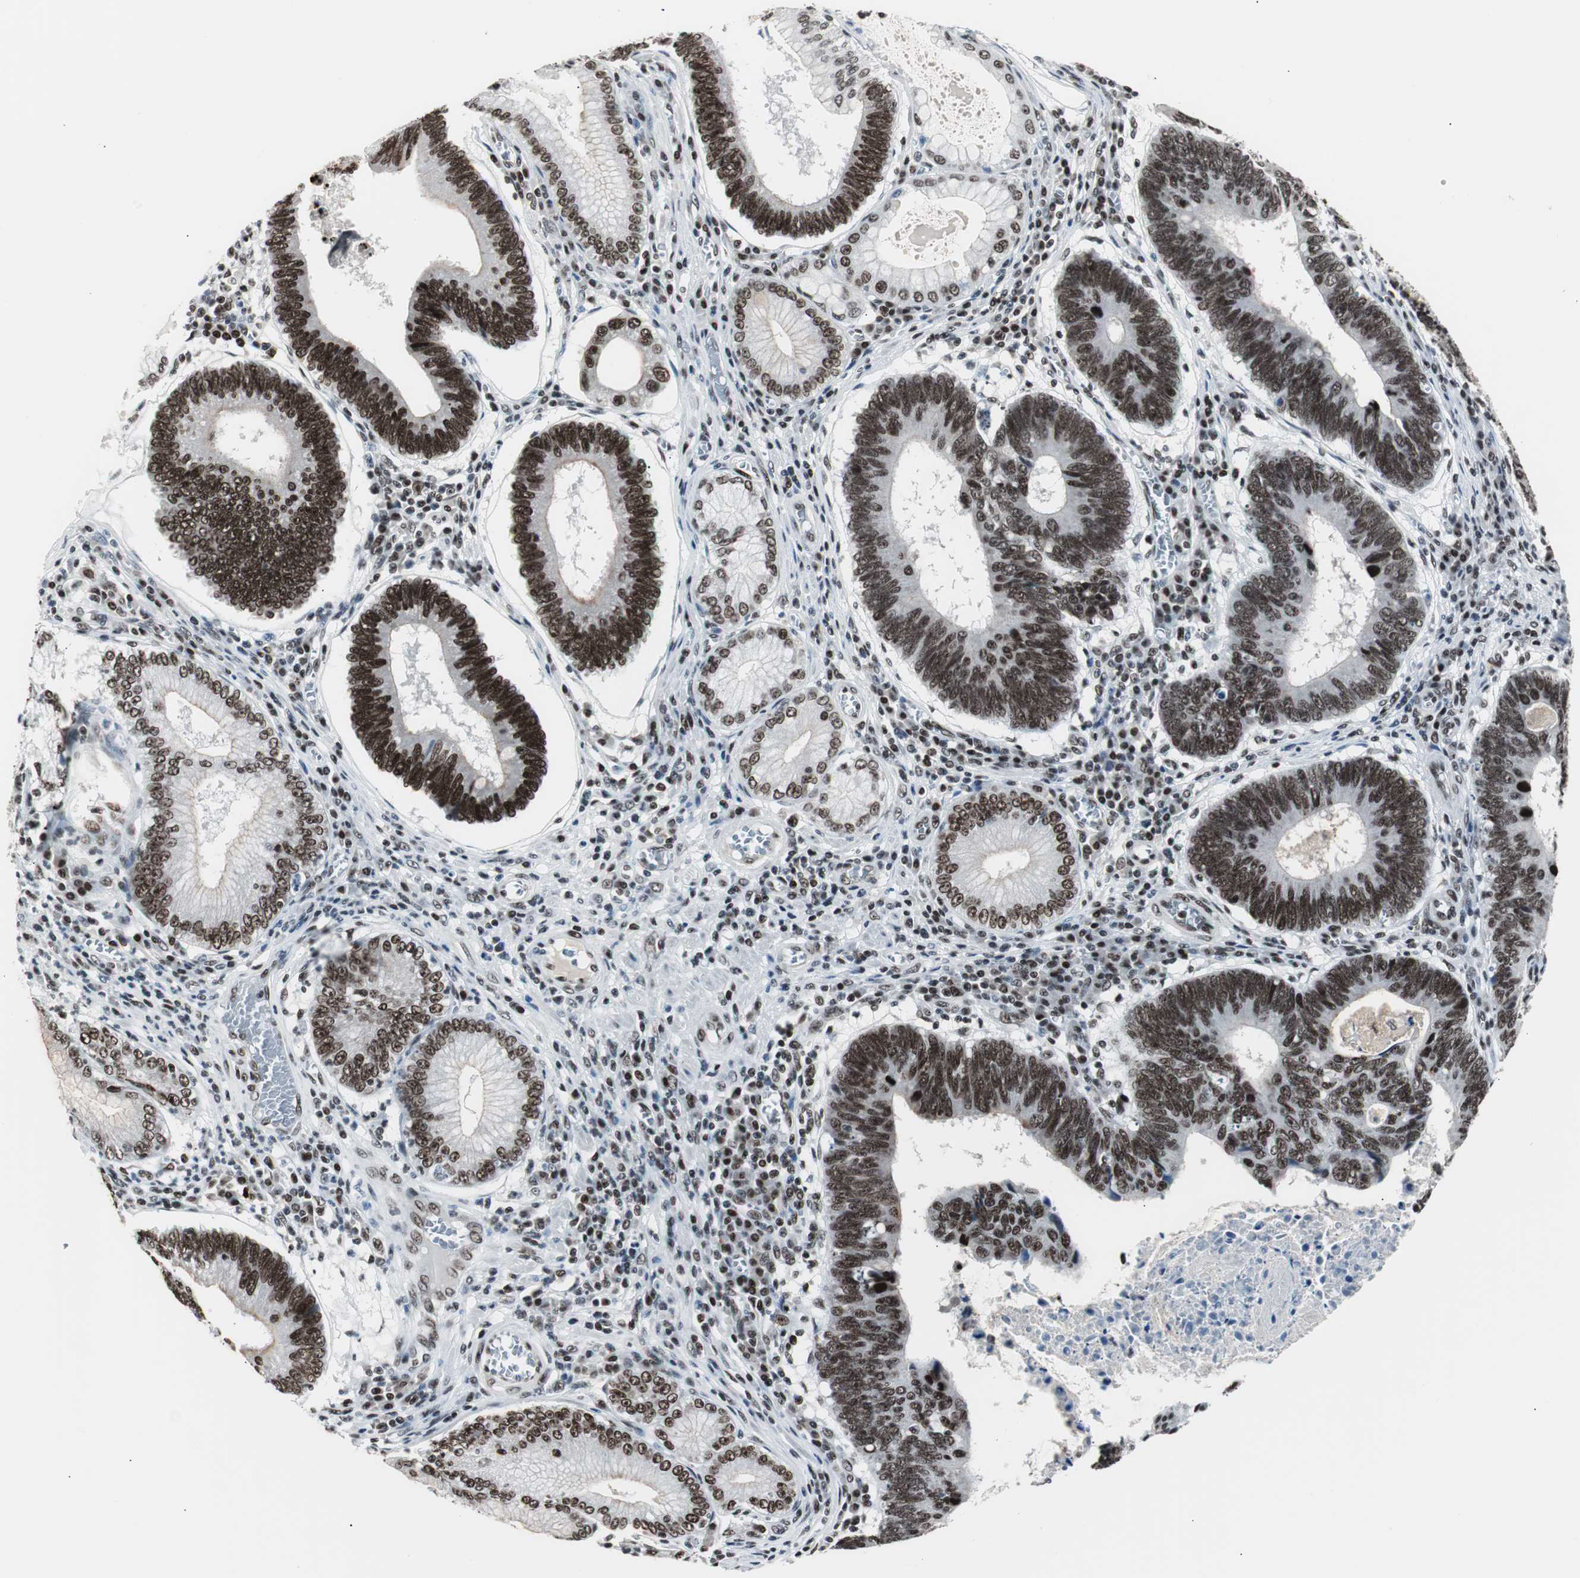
{"staining": {"intensity": "strong", "quantity": ">75%", "location": "nuclear"}, "tissue": "stomach cancer", "cell_type": "Tumor cells", "image_type": "cancer", "snomed": [{"axis": "morphology", "description": "Adenocarcinoma, NOS"}, {"axis": "topography", "description": "Stomach"}], "caption": "Immunohistochemistry (IHC) micrograph of neoplastic tissue: human stomach cancer (adenocarcinoma) stained using immunohistochemistry (IHC) exhibits high levels of strong protein expression localized specifically in the nuclear of tumor cells, appearing as a nuclear brown color.", "gene": "XRCC1", "patient": {"sex": "male", "age": 59}}